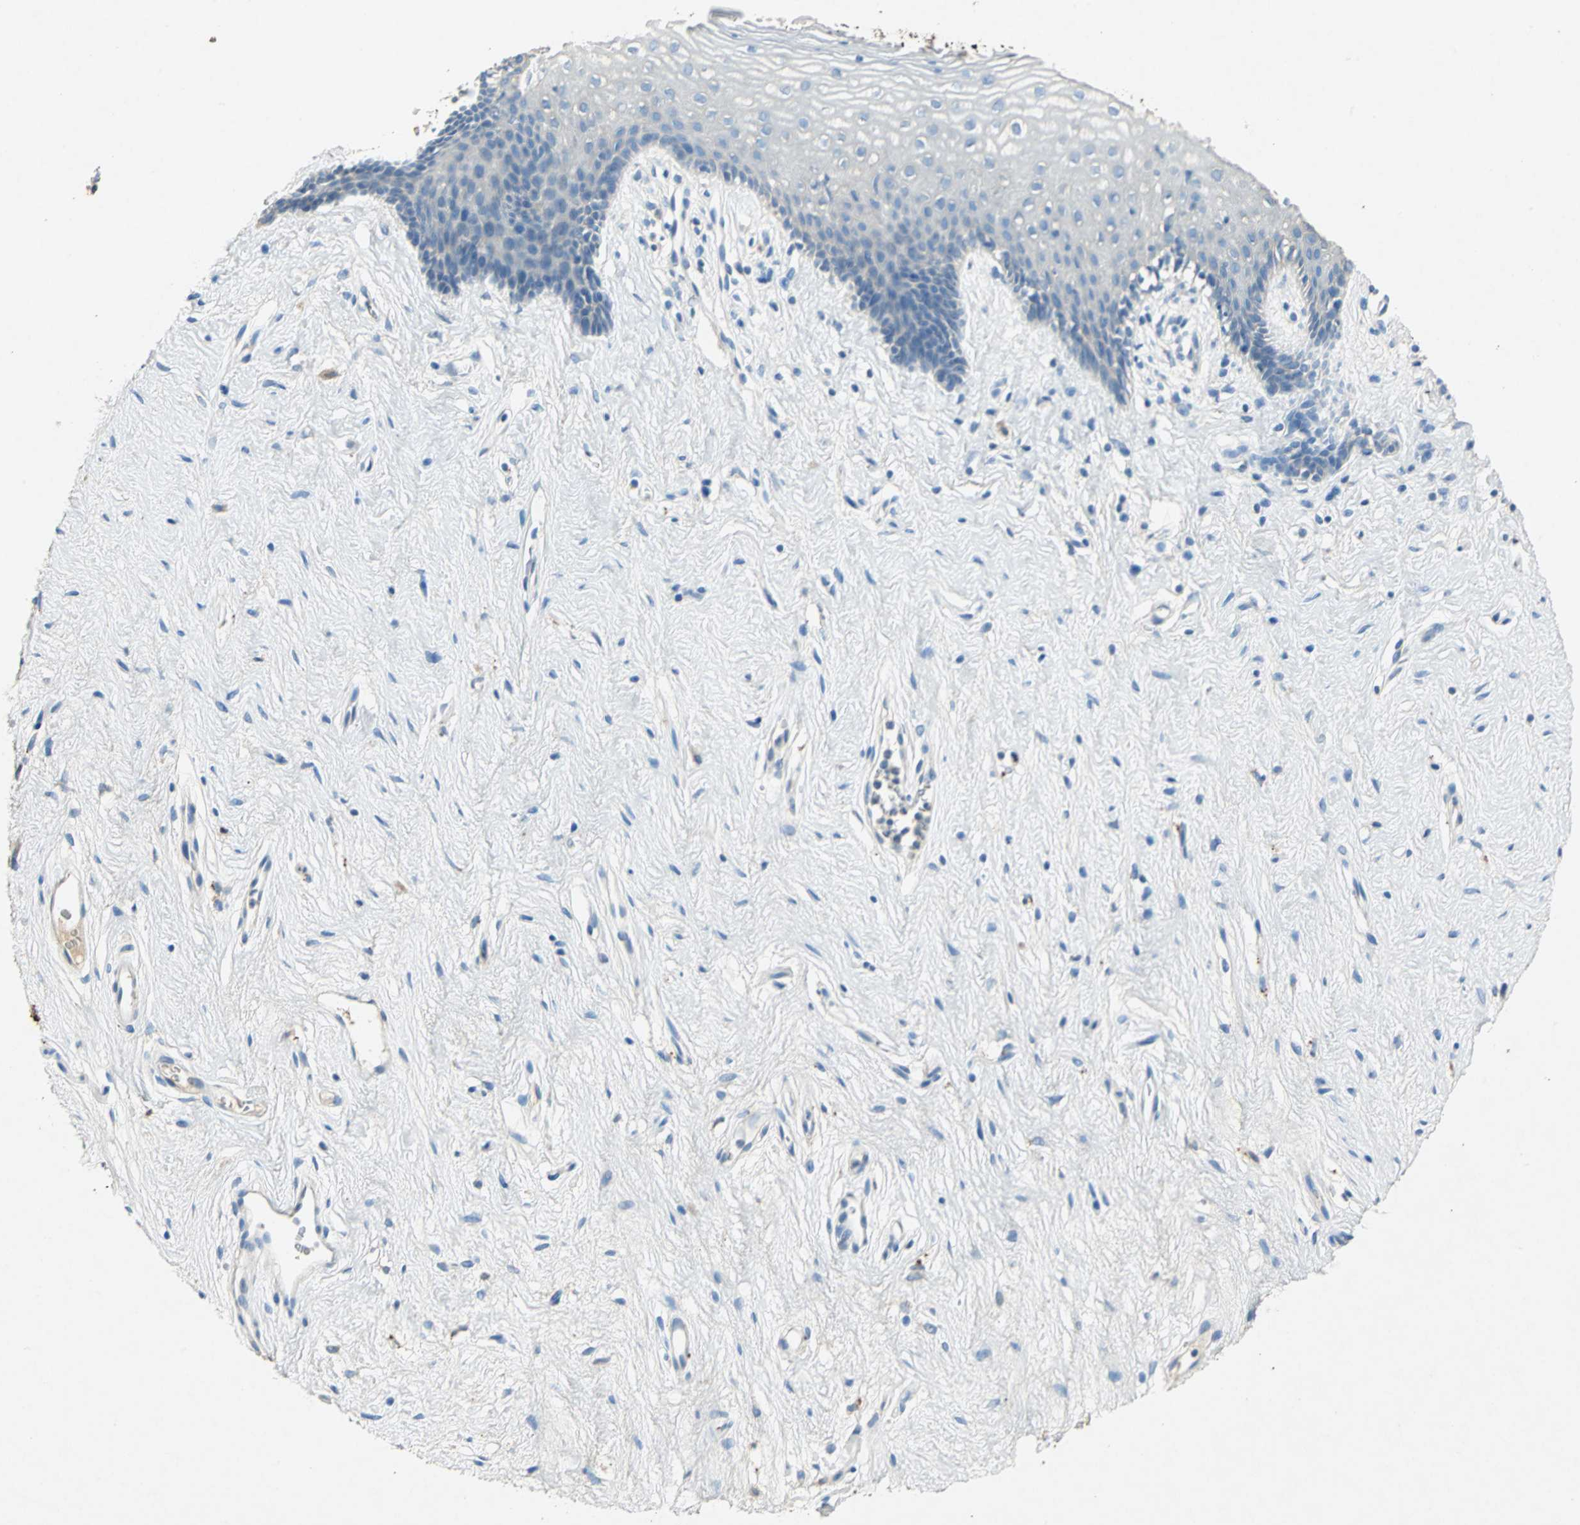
{"staining": {"intensity": "weak", "quantity": "<25%", "location": "cytoplasmic/membranous"}, "tissue": "vagina", "cell_type": "Squamous epithelial cells", "image_type": "normal", "snomed": [{"axis": "morphology", "description": "Normal tissue, NOS"}, {"axis": "topography", "description": "Vagina"}], "caption": "High magnification brightfield microscopy of normal vagina stained with DAB (3,3'-diaminobenzidine) (brown) and counterstained with hematoxylin (blue): squamous epithelial cells show no significant expression. (IHC, brightfield microscopy, high magnification).", "gene": "ADAMTS5", "patient": {"sex": "female", "age": 44}}